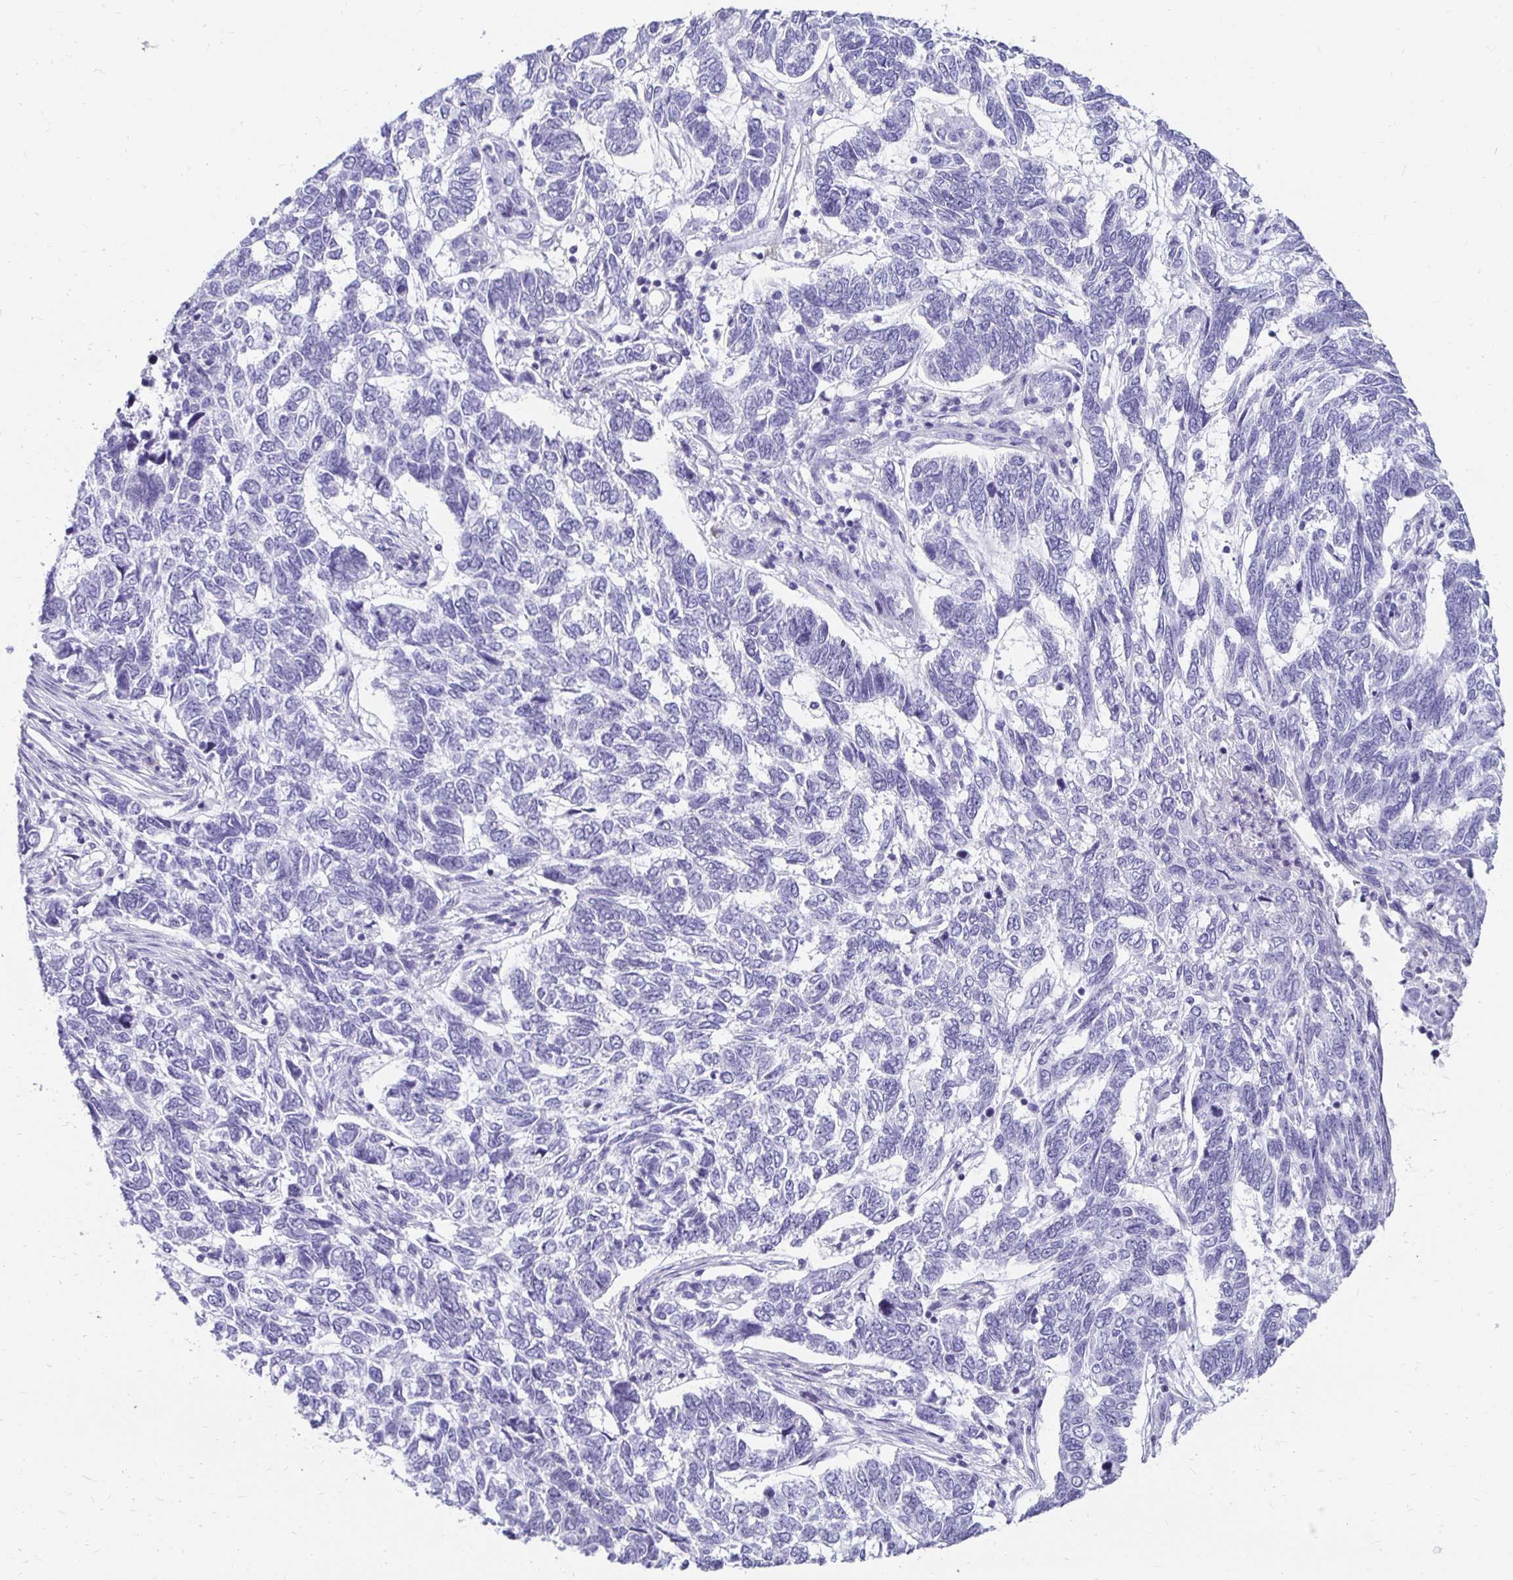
{"staining": {"intensity": "negative", "quantity": "none", "location": "none"}, "tissue": "skin cancer", "cell_type": "Tumor cells", "image_type": "cancer", "snomed": [{"axis": "morphology", "description": "Basal cell carcinoma"}, {"axis": "topography", "description": "Skin"}], "caption": "An immunohistochemistry histopathology image of skin cancer (basal cell carcinoma) is shown. There is no staining in tumor cells of skin cancer (basal cell carcinoma).", "gene": "CST6", "patient": {"sex": "female", "age": 65}}